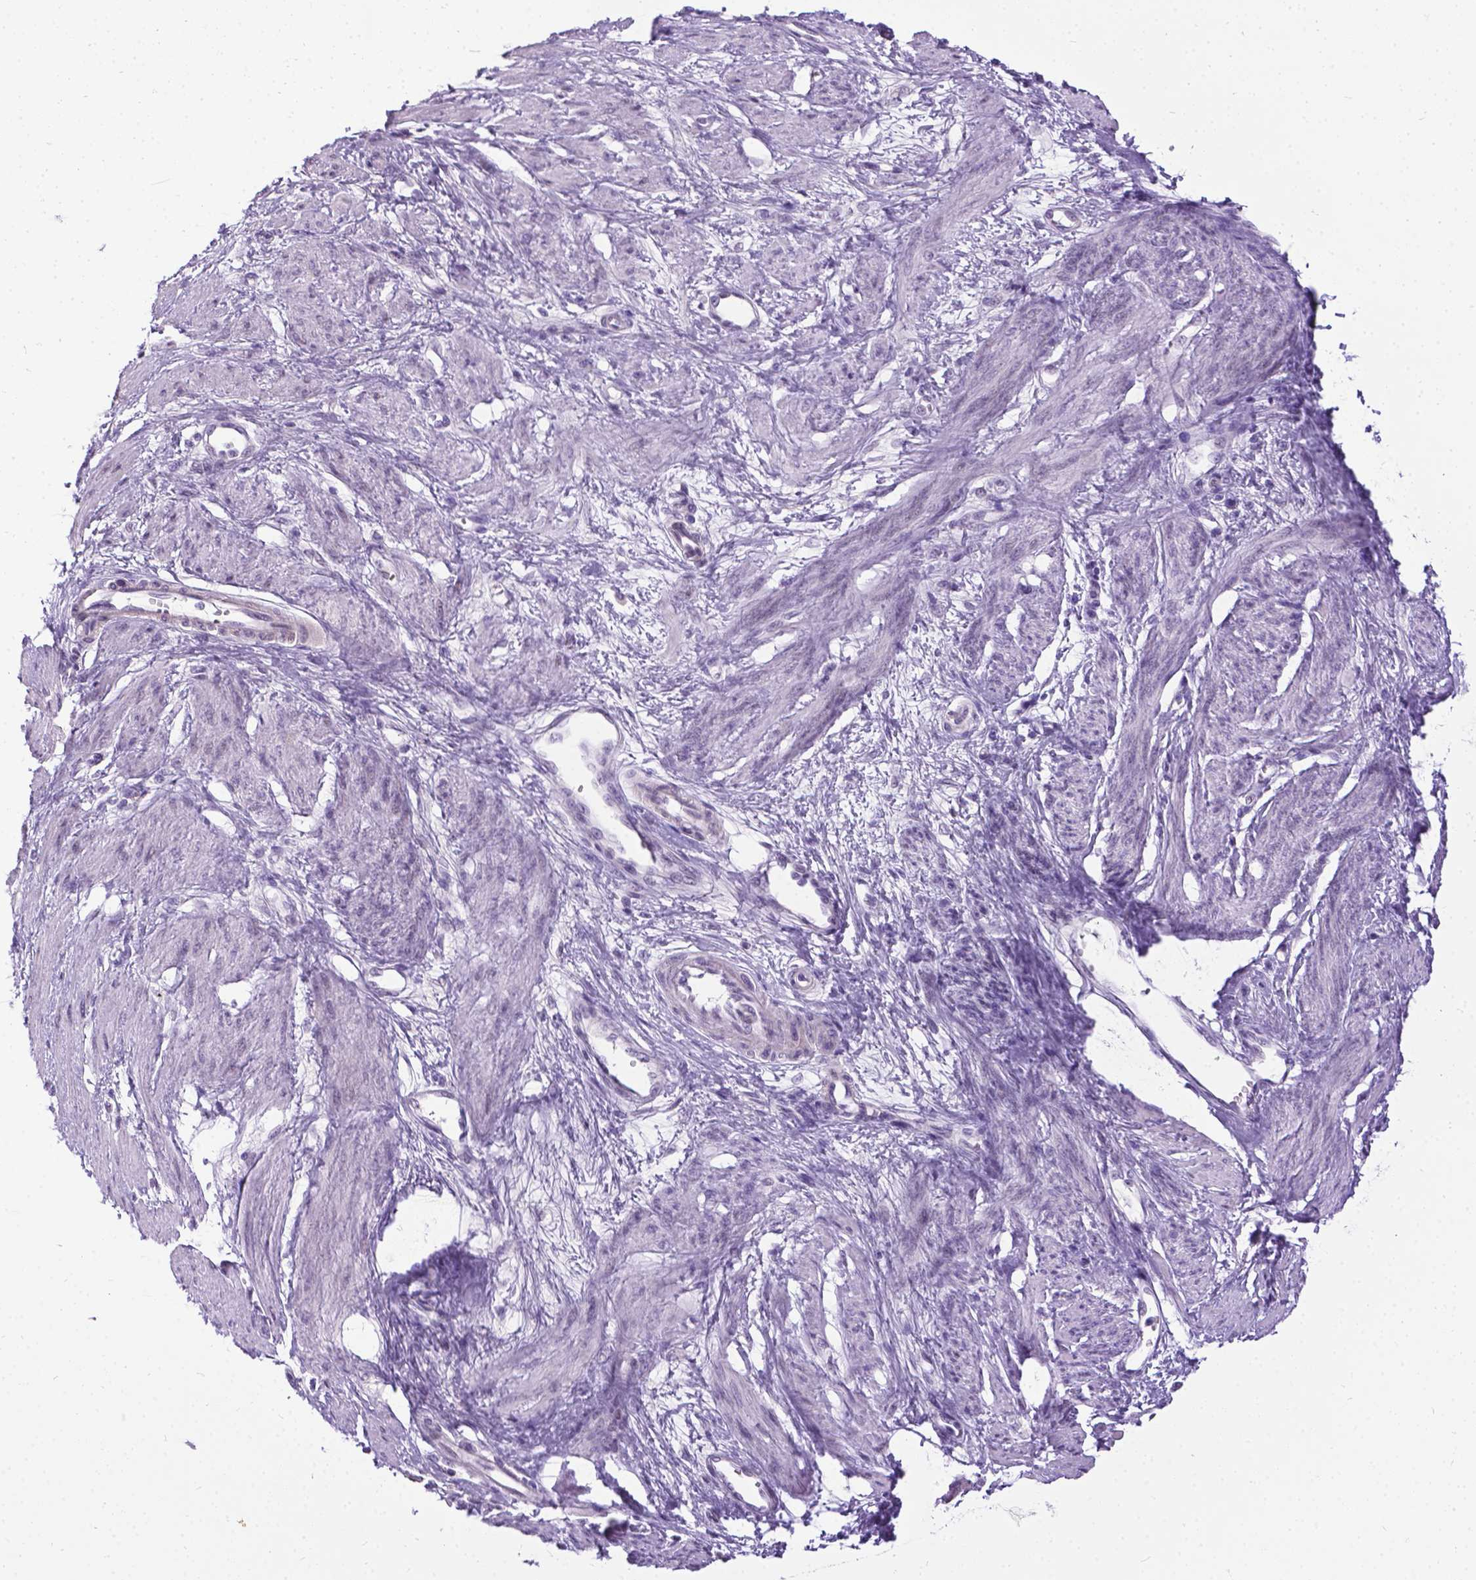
{"staining": {"intensity": "negative", "quantity": "none", "location": "none"}, "tissue": "smooth muscle", "cell_type": "Smooth muscle cells", "image_type": "normal", "snomed": [{"axis": "morphology", "description": "Normal tissue, NOS"}, {"axis": "topography", "description": "Smooth muscle"}, {"axis": "topography", "description": "Uterus"}], "caption": "Immunohistochemistry (IHC) photomicrograph of unremarkable smooth muscle stained for a protein (brown), which shows no positivity in smooth muscle cells.", "gene": "PROB1", "patient": {"sex": "female", "age": 39}}